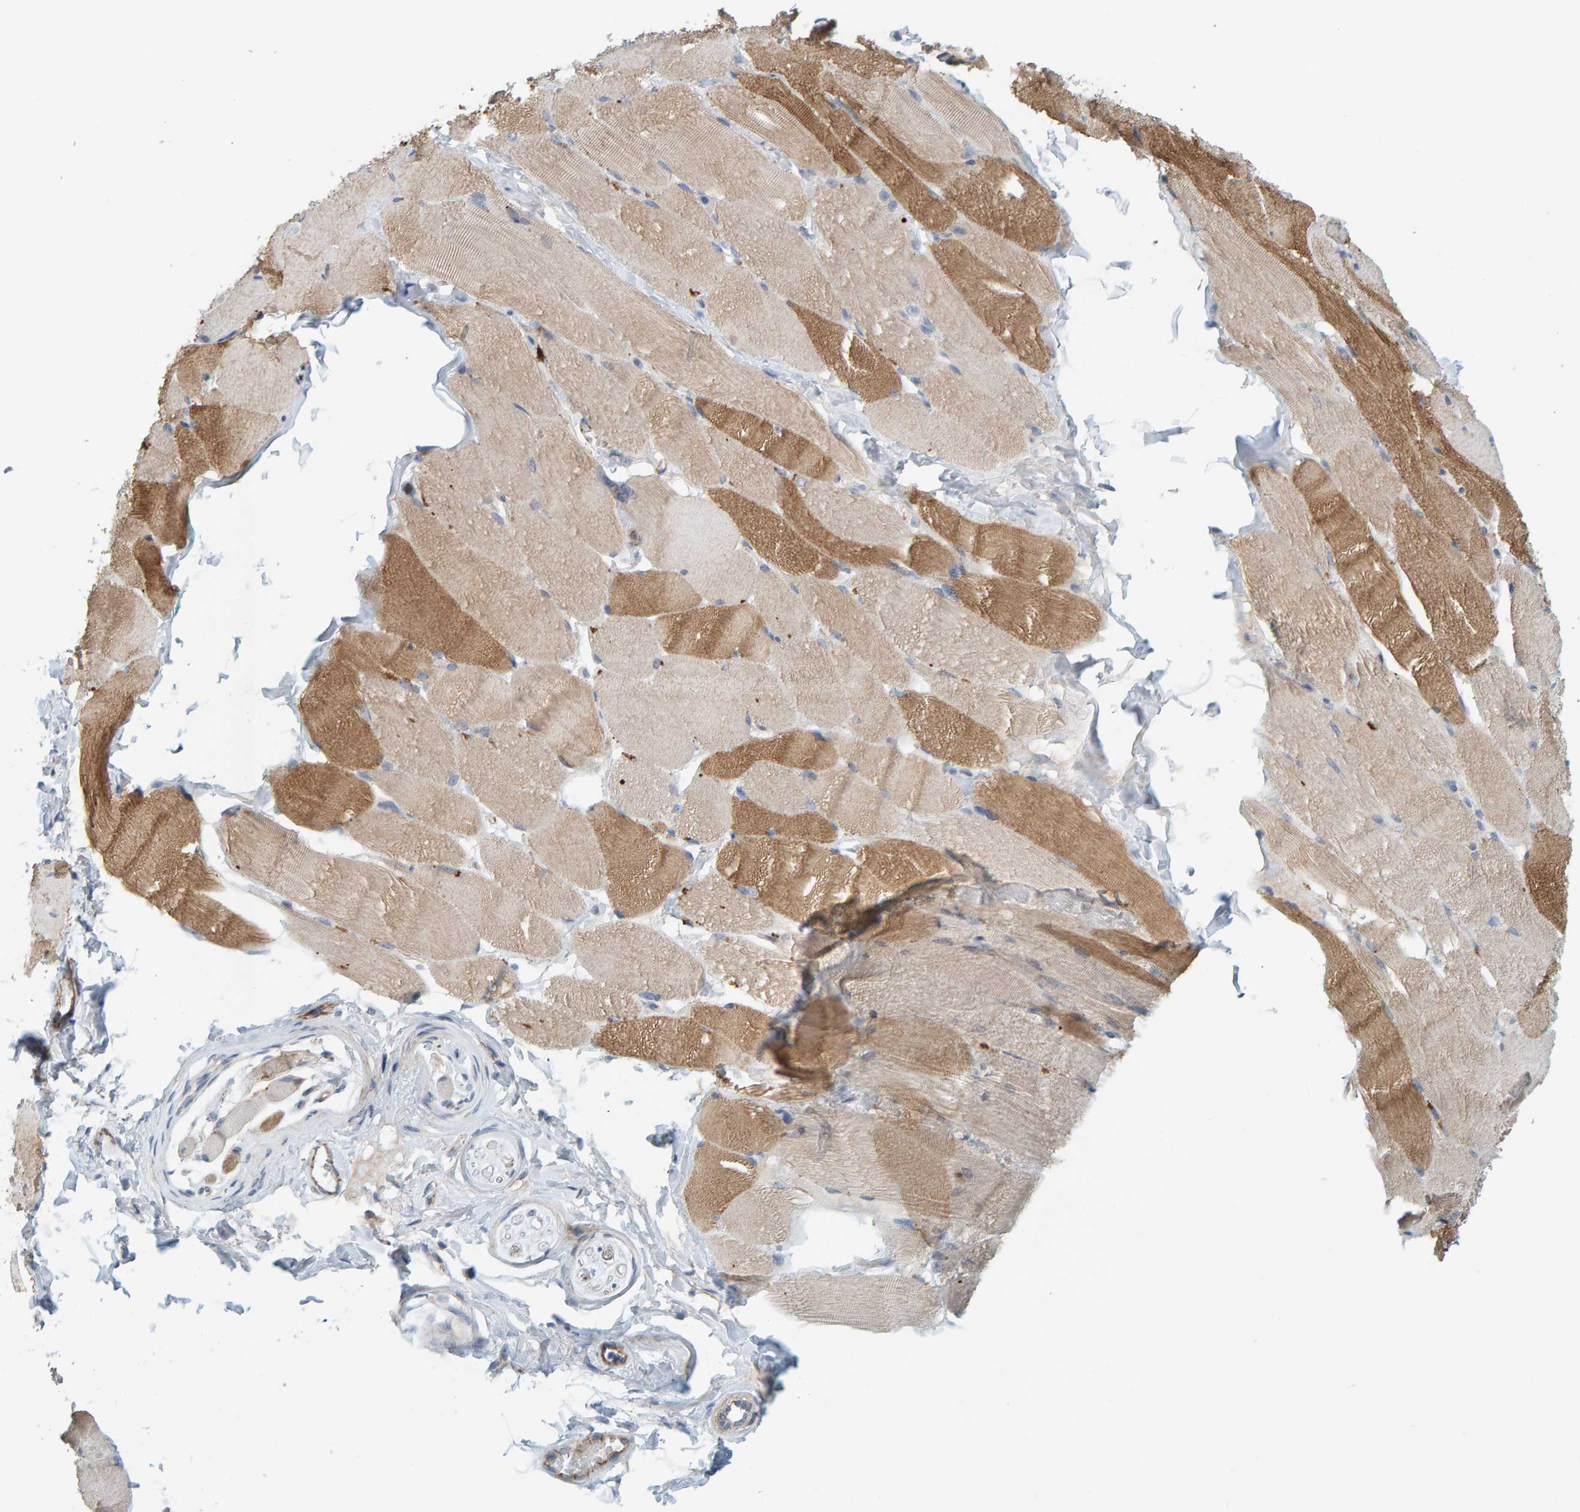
{"staining": {"intensity": "moderate", "quantity": ">75%", "location": "cytoplasmic/membranous"}, "tissue": "skeletal muscle", "cell_type": "Myocytes", "image_type": "normal", "snomed": [{"axis": "morphology", "description": "Normal tissue, NOS"}, {"axis": "topography", "description": "Skin"}, {"axis": "topography", "description": "Skeletal muscle"}], "caption": "This image shows IHC staining of unremarkable human skeletal muscle, with medium moderate cytoplasmic/membranous staining in about >75% of myocytes.", "gene": "KRBA2", "patient": {"sex": "male", "age": 83}}